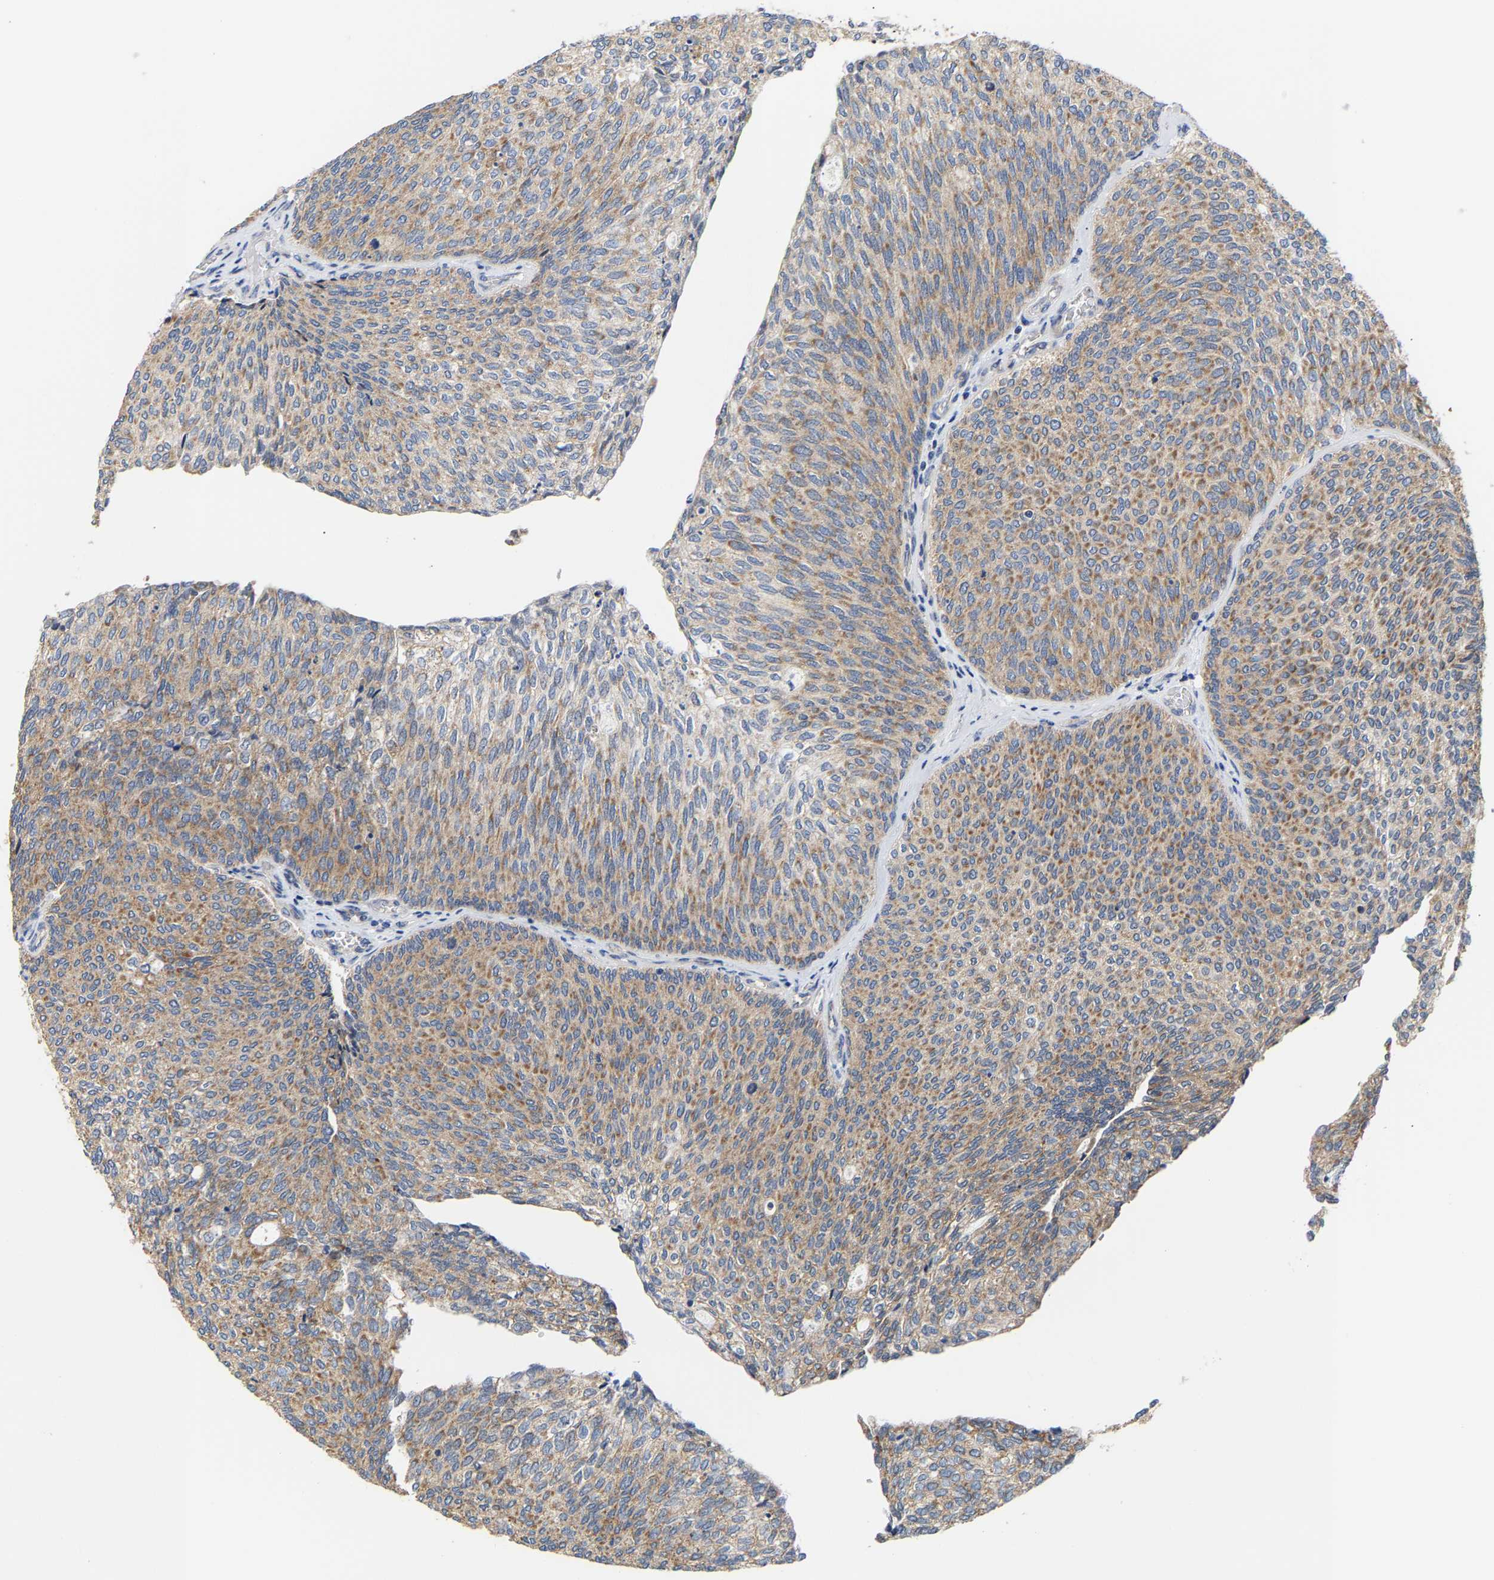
{"staining": {"intensity": "moderate", "quantity": ">75%", "location": "cytoplasmic/membranous"}, "tissue": "urothelial cancer", "cell_type": "Tumor cells", "image_type": "cancer", "snomed": [{"axis": "morphology", "description": "Urothelial carcinoma, Low grade"}, {"axis": "topography", "description": "Urinary bladder"}], "caption": "Approximately >75% of tumor cells in human urothelial carcinoma (low-grade) display moderate cytoplasmic/membranous protein staining as visualized by brown immunohistochemical staining.", "gene": "PCNT", "patient": {"sex": "female", "age": 79}}